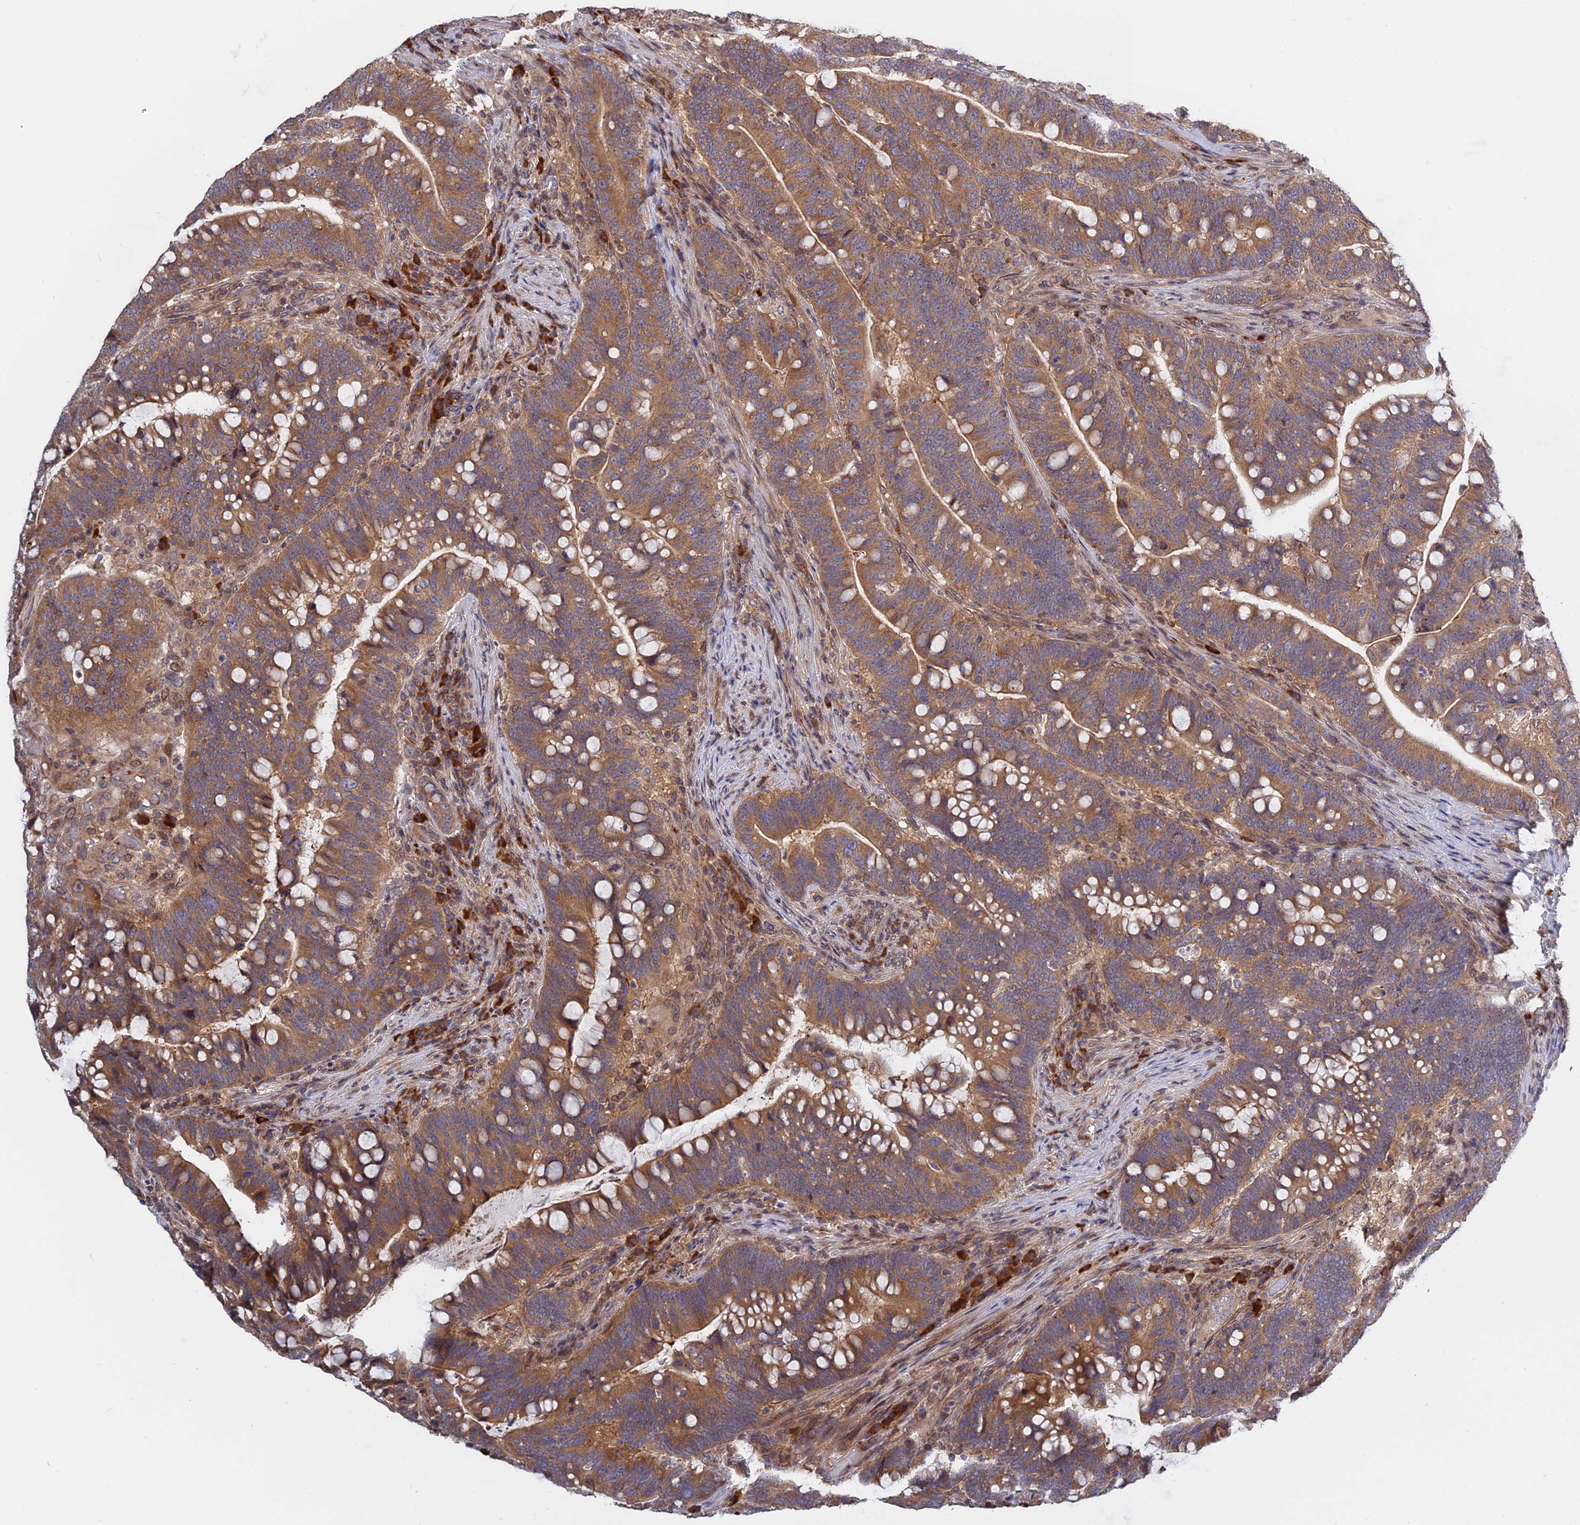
{"staining": {"intensity": "moderate", "quantity": ">75%", "location": "cytoplasmic/membranous"}, "tissue": "colorectal cancer", "cell_type": "Tumor cells", "image_type": "cancer", "snomed": [{"axis": "morphology", "description": "Normal tissue, NOS"}, {"axis": "morphology", "description": "Adenocarcinoma, NOS"}, {"axis": "topography", "description": "Colon"}], "caption": "There is medium levels of moderate cytoplasmic/membranous expression in tumor cells of colorectal adenocarcinoma, as demonstrated by immunohistochemical staining (brown color).", "gene": "IL21R", "patient": {"sex": "female", "age": 66}}